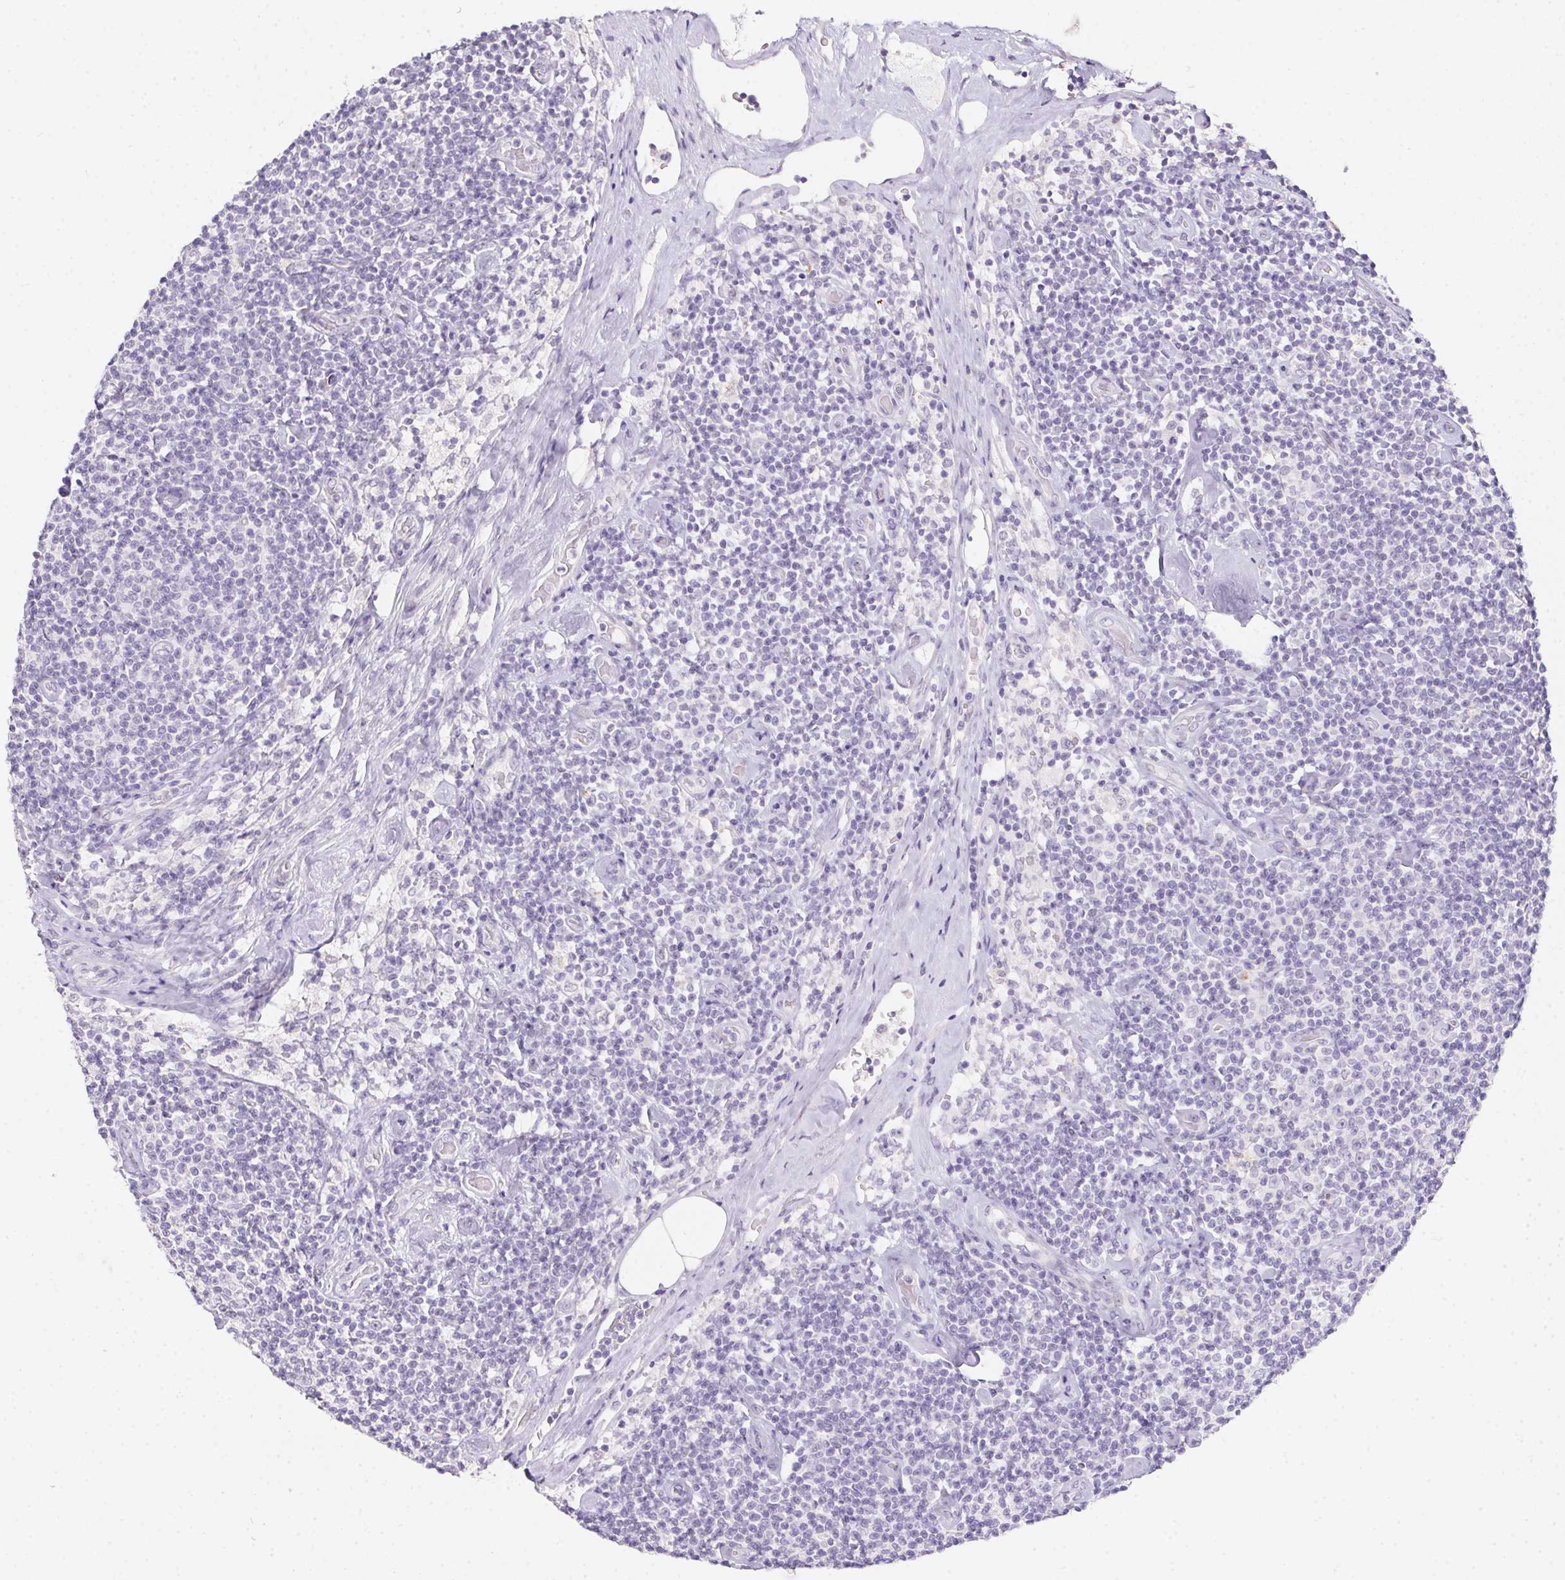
{"staining": {"intensity": "negative", "quantity": "none", "location": "none"}, "tissue": "lymphoma", "cell_type": "Tumor cells", "image_type": "cancer", "snomed": [{"axis": "morphology", "description": "Malignant lymphoma, non-Hodgkin's type, Low grade"}, {"axis": "topography", "description": "Lymph node"}], "caption": "Immunohistochemical staining of low-grade malignant lymphoma, non-Hodgkin's type reveals no significant expression in tumor cells. (DAB (3,3'-diaminobenzidine) immunohistochemistry (IHC) visualized using brightfield microscopy, high magnification).", "gene": "MORC1", "patient": {"sex": "male", "age": 81}}